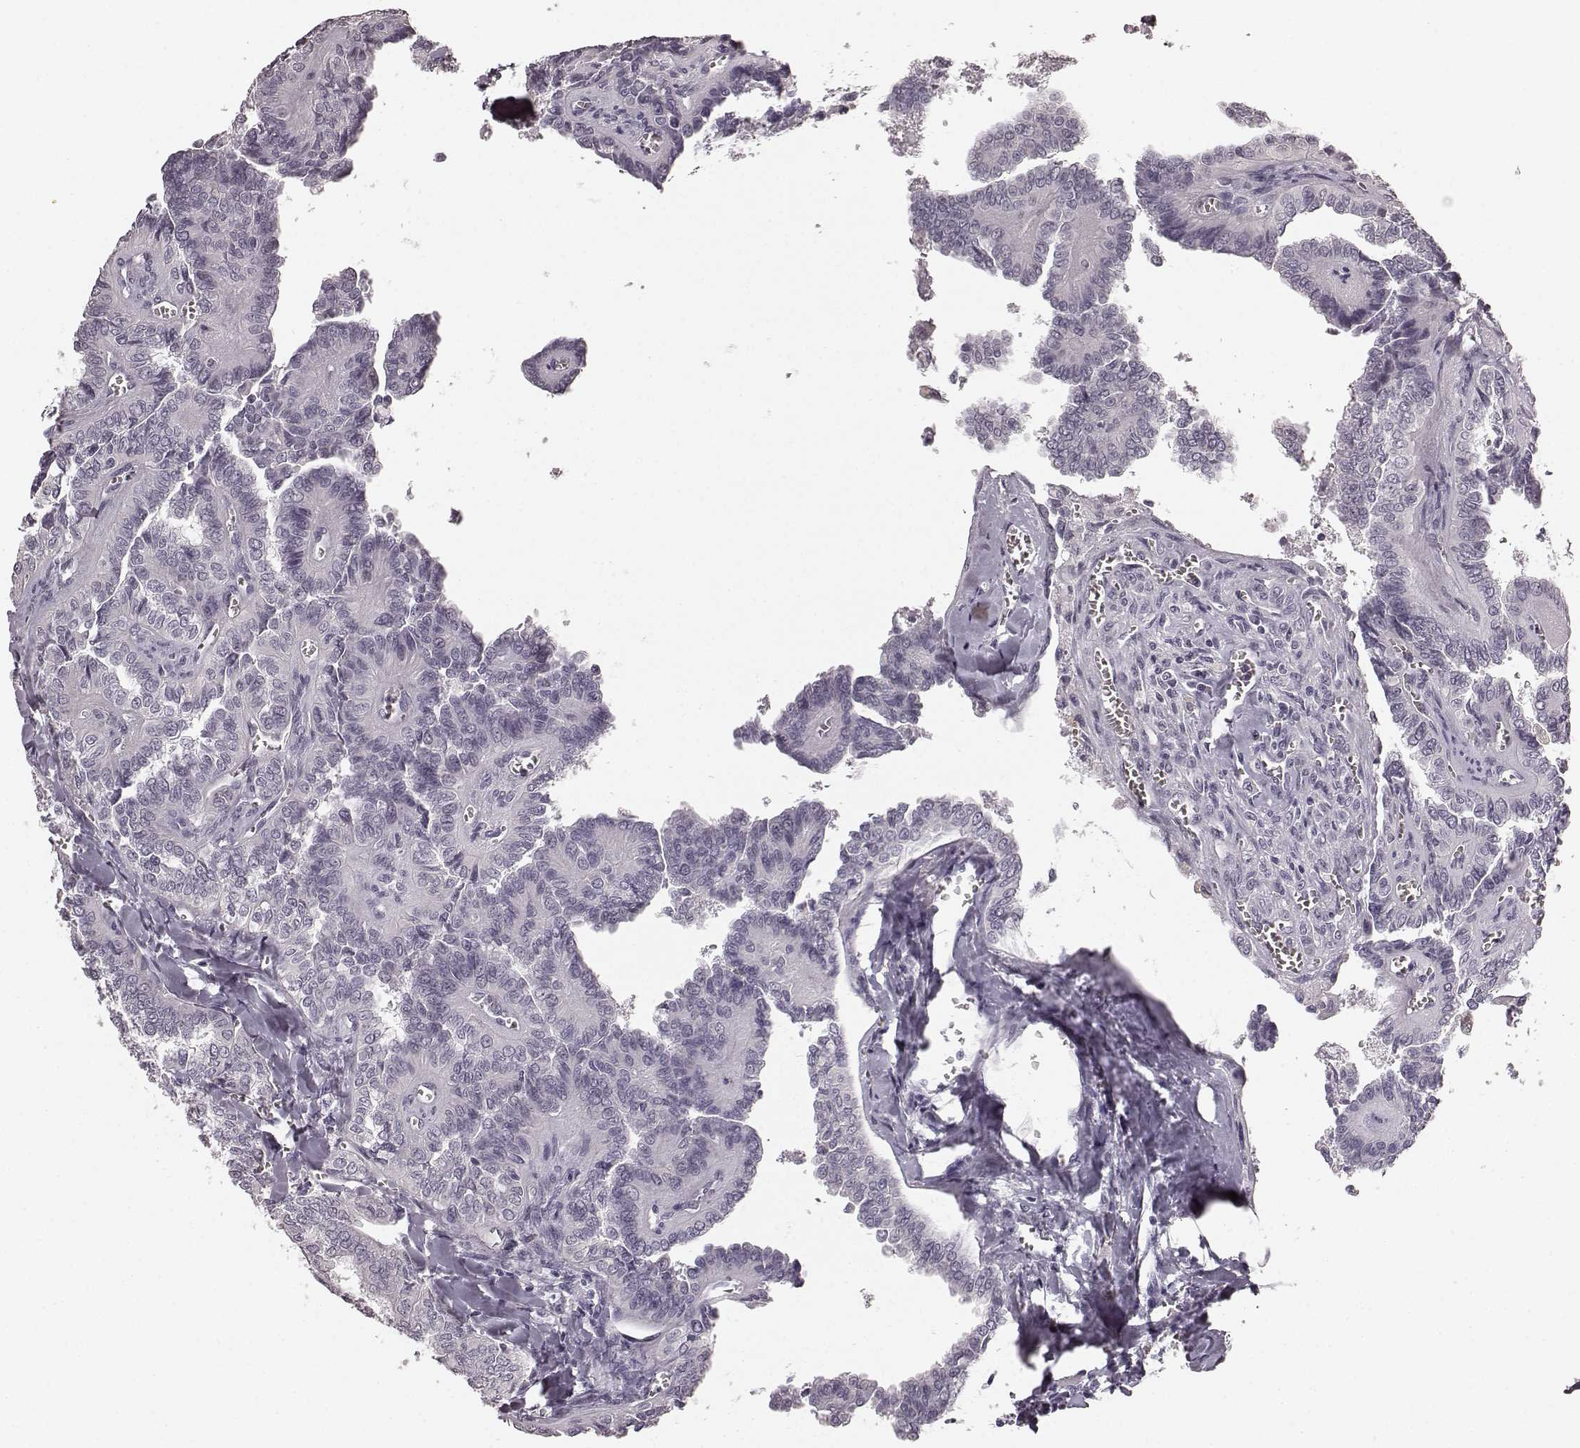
{"staining": {"intensity": "negative", "quantity": "none", "location": "none"}, "tissue": "thyroid cancer", "cell_type": "Tumor cells", "image_type": "cancer", "snomed": [{"axis": "morphology", "description": "Papillary adenocarcinoma, NOS"}, {"axis": "topography", "description": "Thyroid gland"}], "caption": "This photomicrograph is of thyroid papillary adenocarcinoma stained with IHC to label a protein in brown with the nuclei are counter-stained blue. There is no positivity in tumor cells. (Stains: DAB (3,3'-diaminobenzidine) immunohistochemistry with hematoxylin counter stain, Microscopy: brightfield microscopy at high magnification).", "gene": "RIT2", "patient": {"sex": "female", "age": 41}}